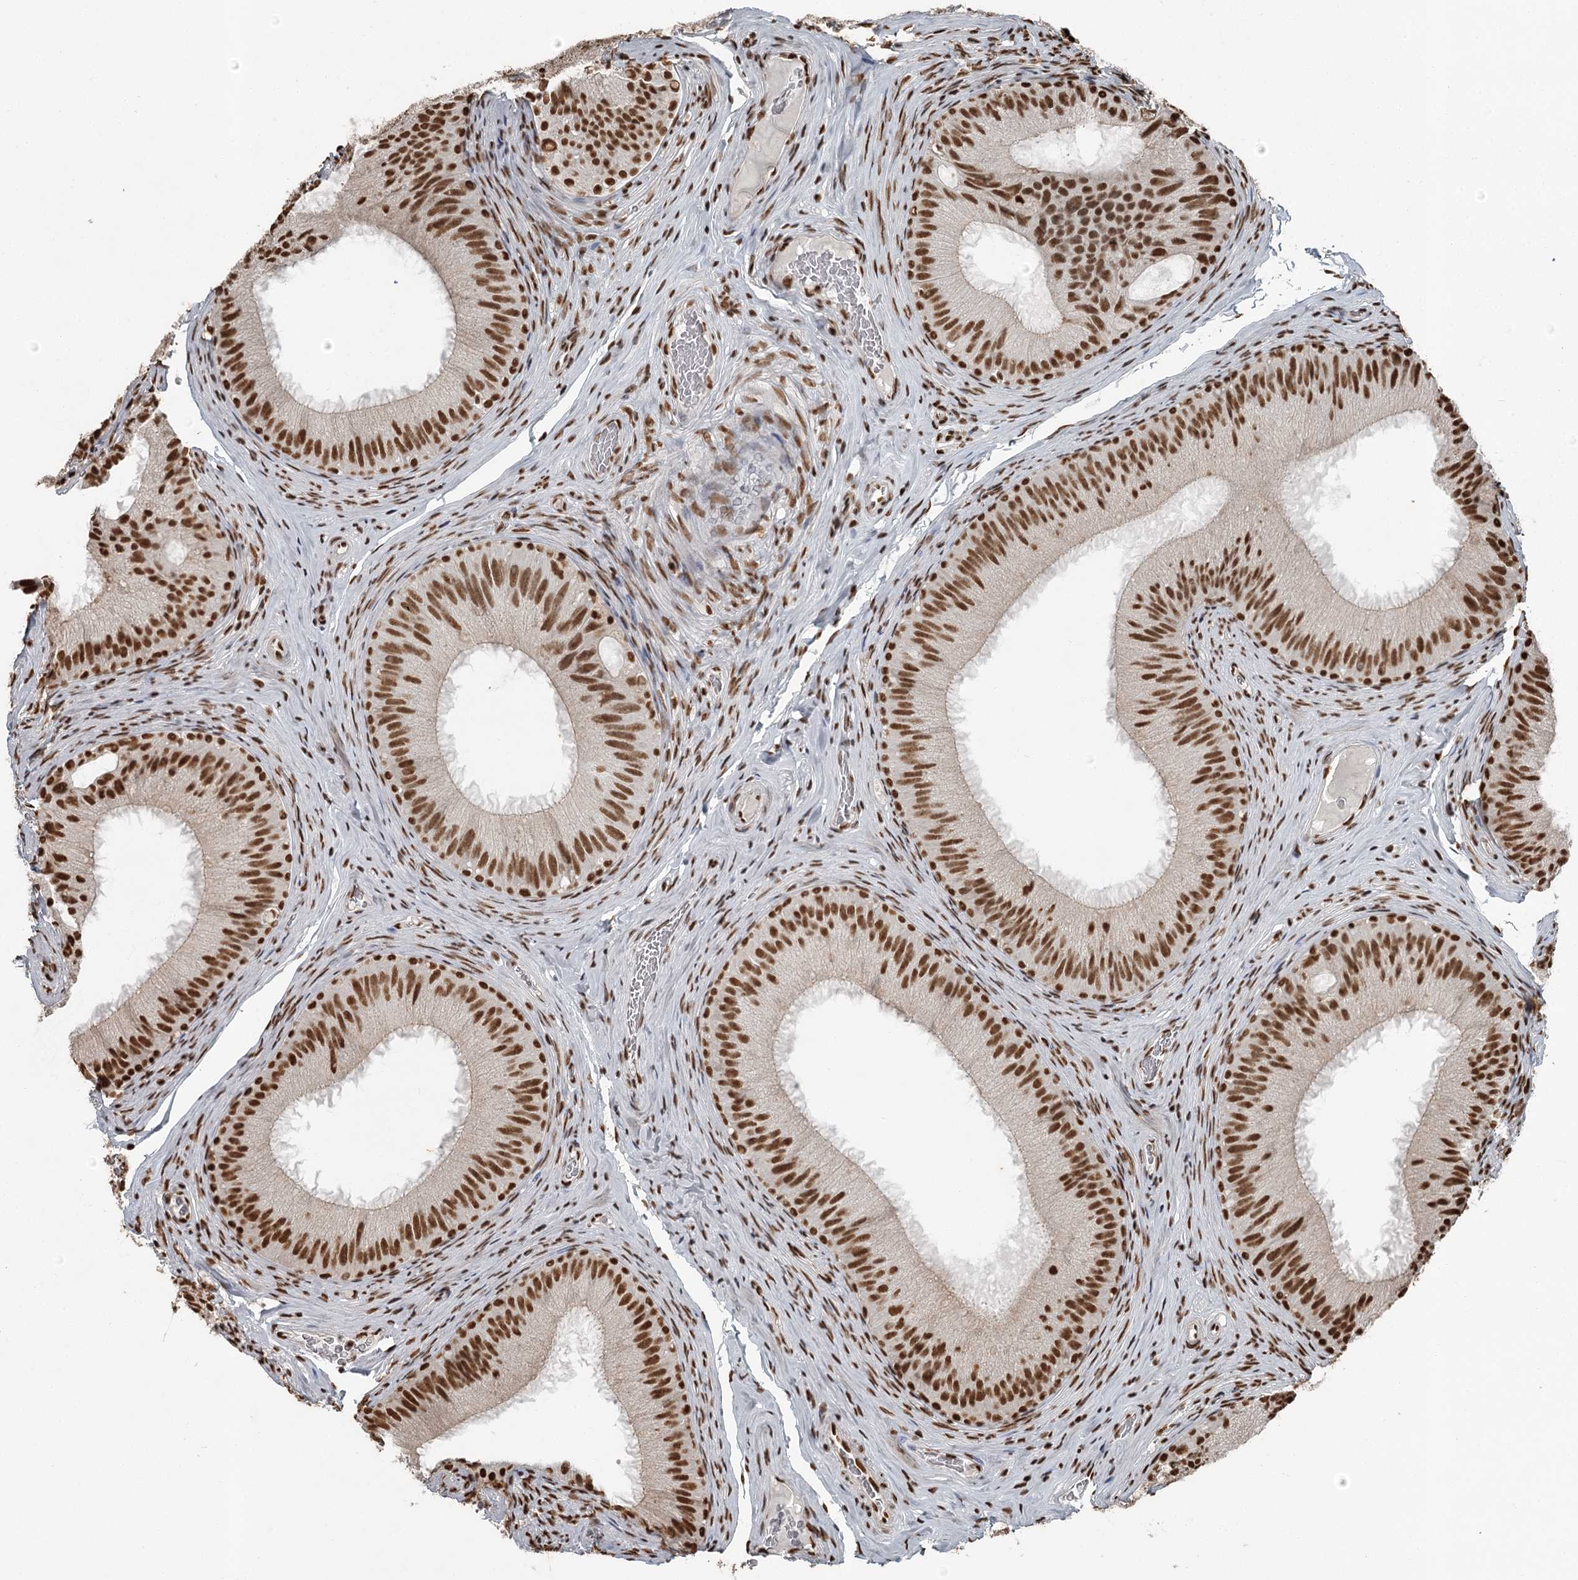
{"staining": {"intensity": "strong", "quantity": ">75%", "location": "nuclear"}, "tissue": "epididymis", "cell_type": "Glandular cells", "image_type": "normal", "snomed": [{"axis": "morphology", "description": "Normal tissue, NOS"}, {"axis": "topography", "description": "Epididymis"}], "caption": "Protein expression by immunohistochemistry shows strong nuclear staining in approximately >75% of glandular cells in unremarkable epididymis.", "gene": "RBBP7", "patient": {"sex": "male", "age": 34}}